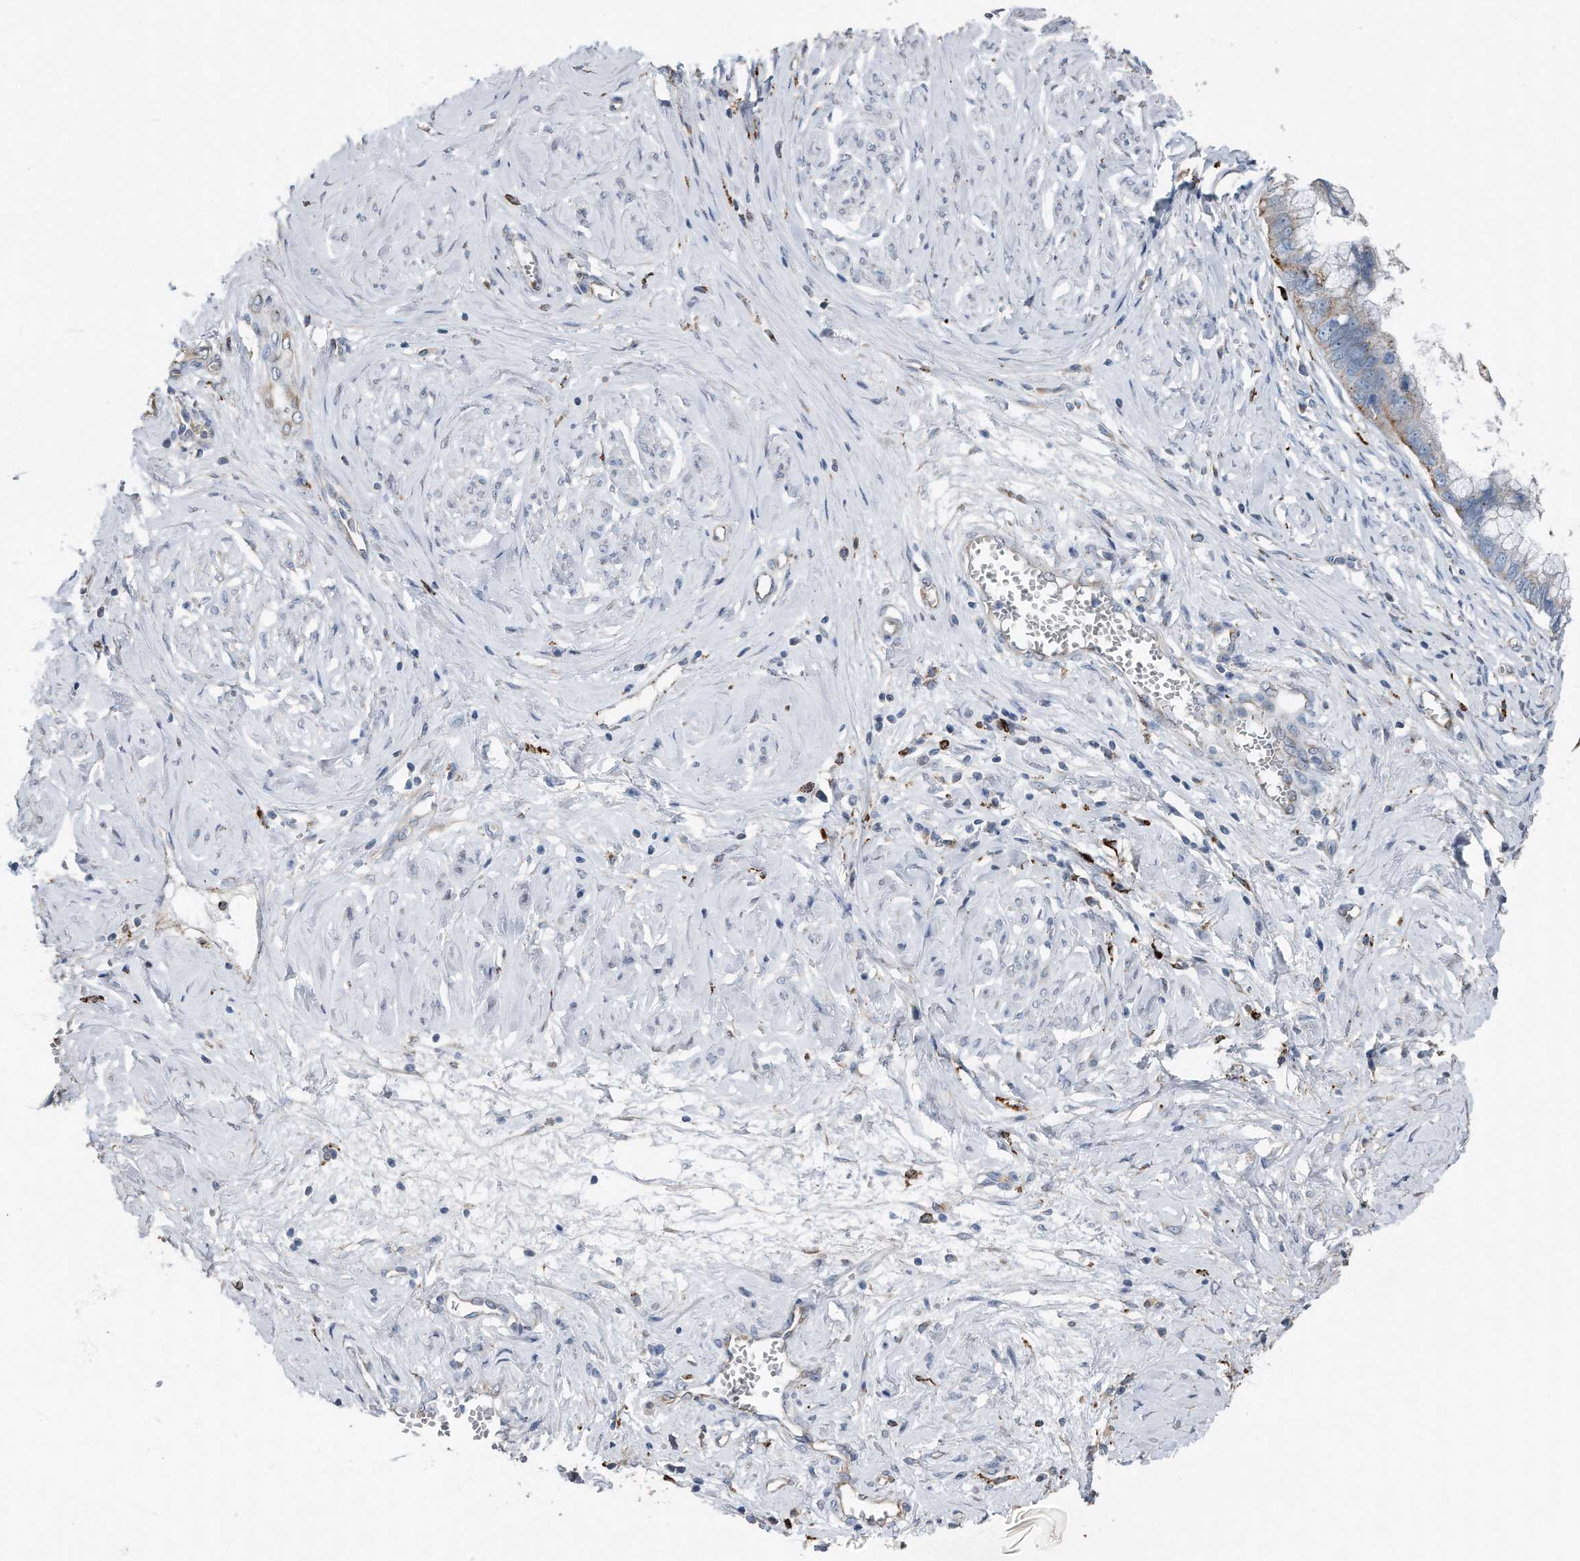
{"staining": {"intensity": "moderate", "quantity": "<25%", "location": "cytoplasmic/membranous"}, "tissue": "cervical cancer", "cell_type": "Tumor cells", "image_type": "cancer", "snomed": [{"axis": "morphology", "description": "Adenocarcinoma, NOS"}, {"axis": "topography", "description": "Cervix"}], "caption": "A low amount of moderate cytoplasmic/membranous staining is appreciated in about <25% of tumor cells in cervical cancer tissue.", "gene": "ZNF772", "patient": {"sex": "female", "age": 44}}